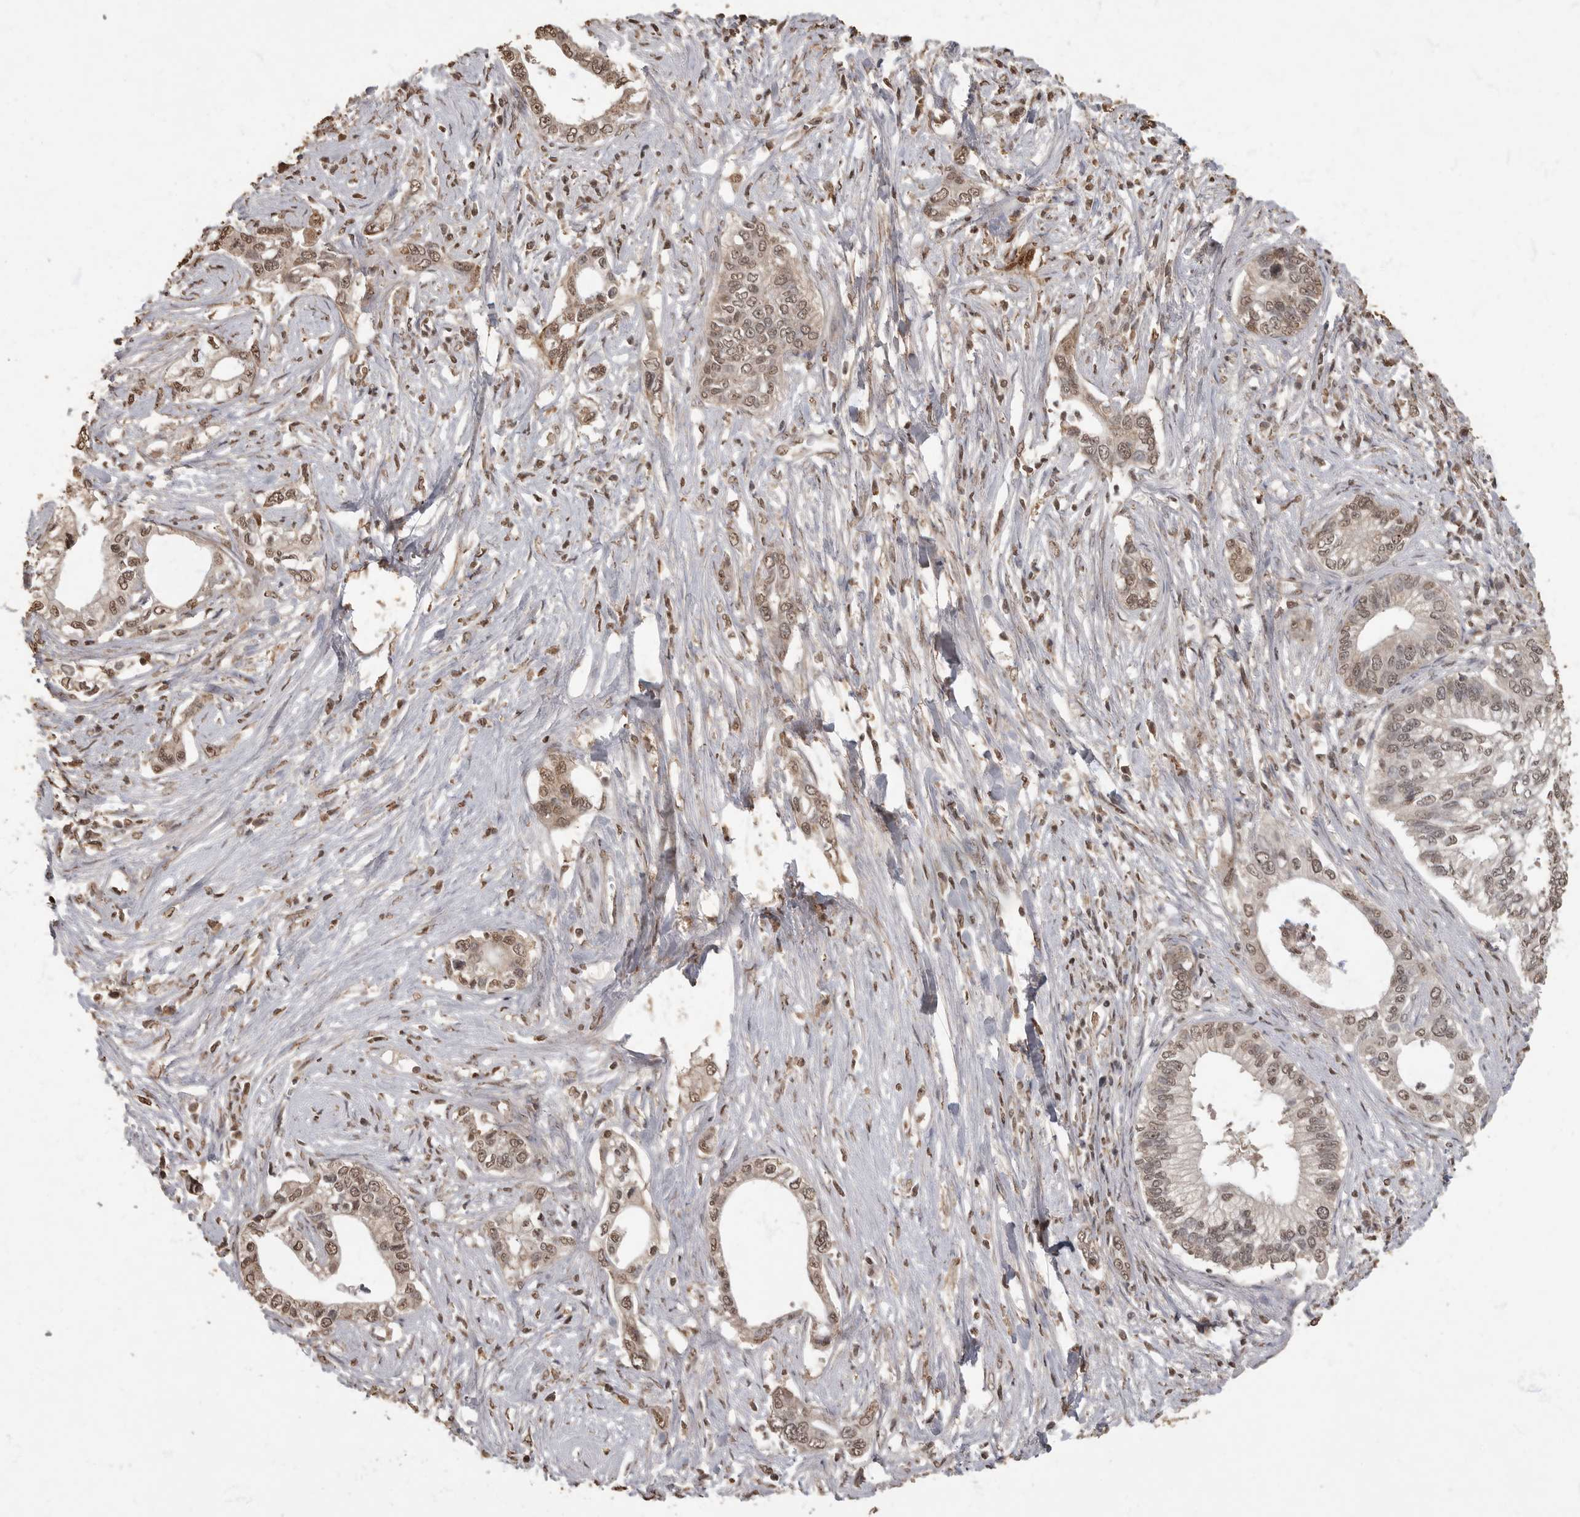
{"staining": {"intensity": "weak", "quantity": ">75%", "location": "cytoplasmic/membranous,nuclear"}, "tissue": "pancreatic cancer", "cell_type": "Tumor cells", "image_type": "cancer", "snomed": [{"axis": "morphology", "description": "Normal tissue, NOS"}, {"axis": "morphology", "description": "Adenocarcinoma, NOS"}, {"axis": "topography", "description": "Pancreas"}, {"axis": "topography", "description": "Peripheral nerve tissue"}], "caption": "A high-resolution photomicrograph shows immunohistochemistry staining of pancreatic adenocarcinoma, which exhibits weak cytoplasmic/membranous and nuclear expression in about >75% of tumor cells.", "gene": "MAFG", "patient": {"sex": "male", "age": 59}}